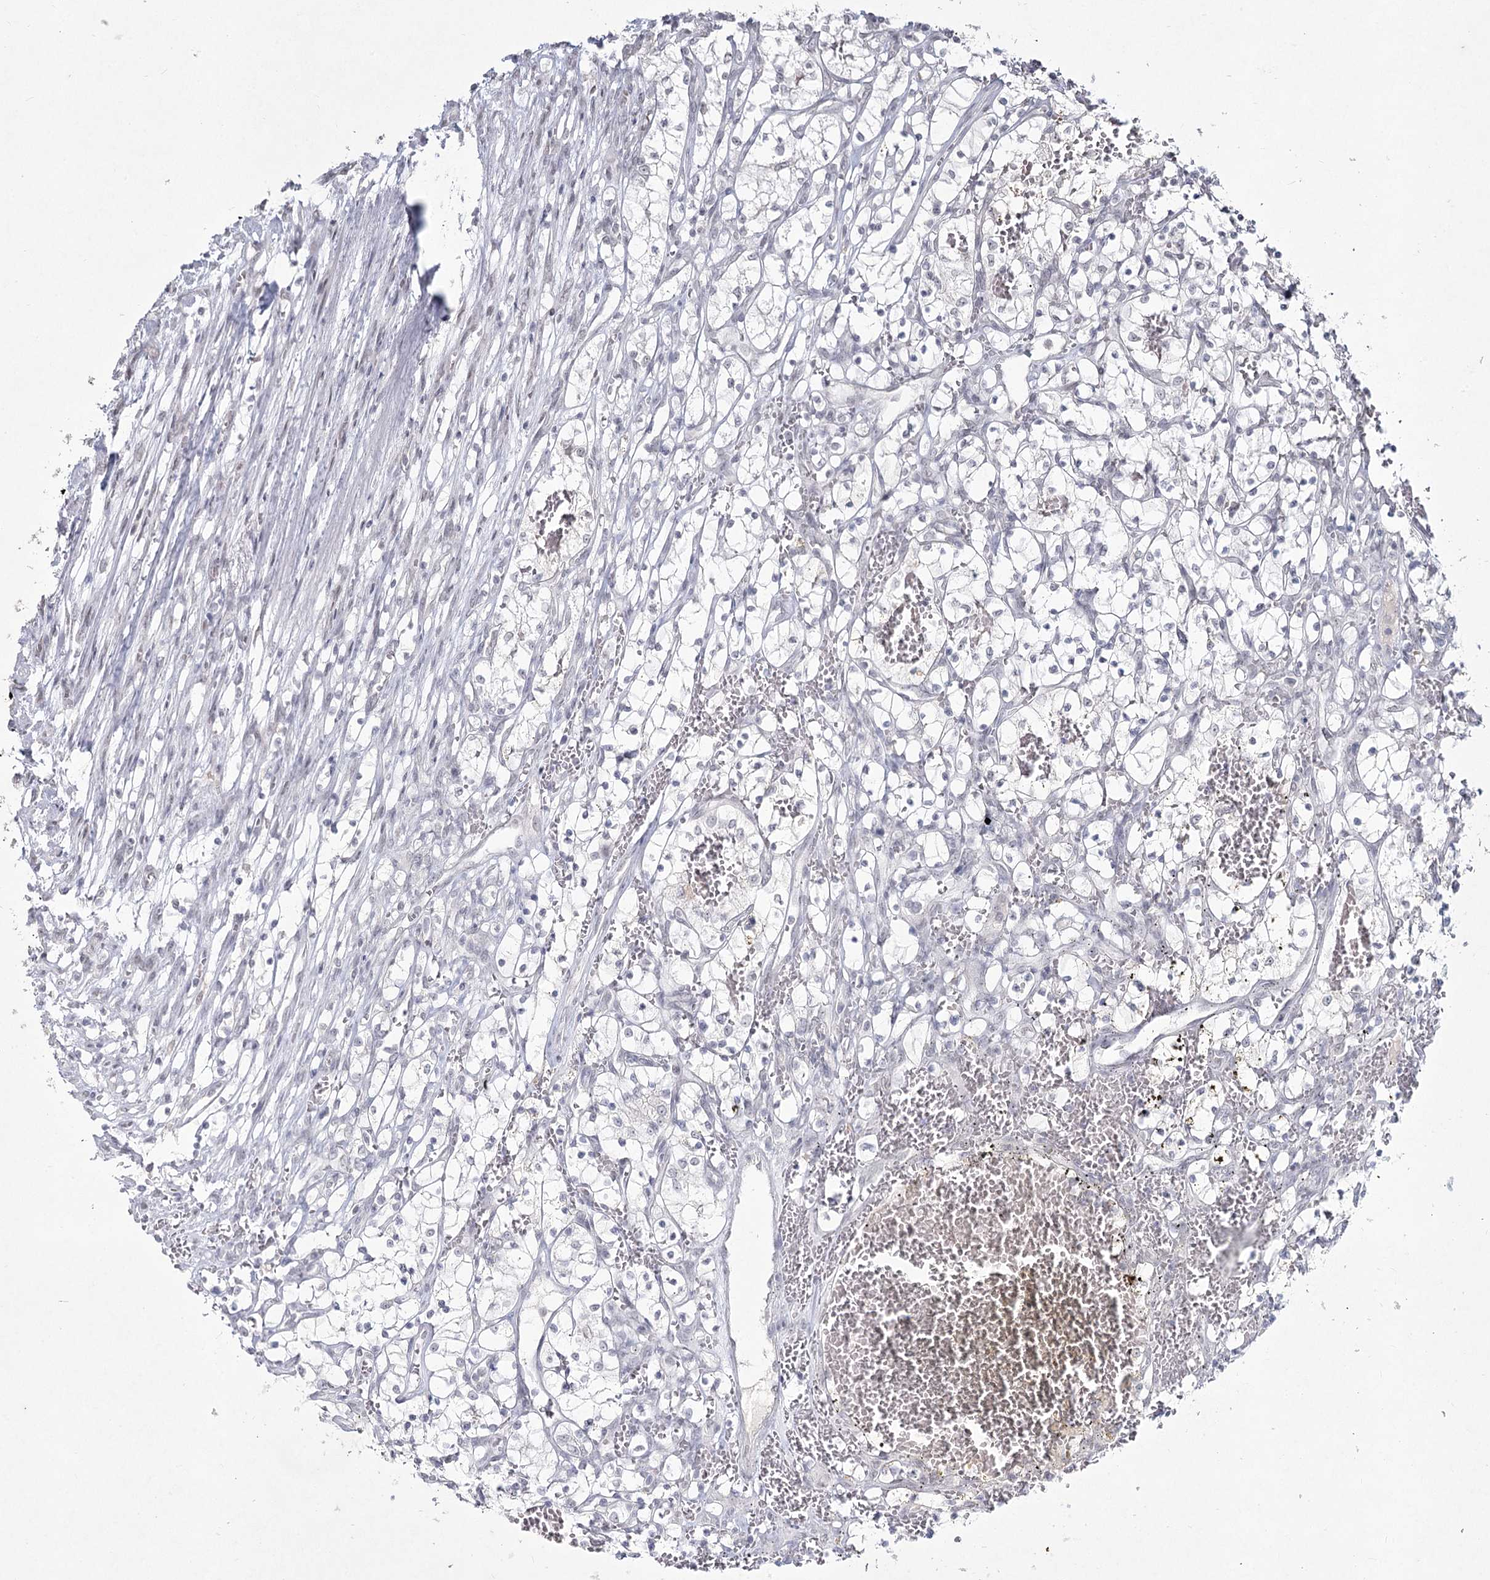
{"staining": {"intensity": "negative", "quantity": "none", "location": "none"}, "tissue": "renal cancer", "cell_type": "Tumor cells", "image_type": "cancer", "snomed": [{"axis": "morphology", "description": "Adenocarcinoma, NOS"}, {"axis": "topography", "description": "Kidney"}], "caption": "Image shows no protein expression in tumor cells of renal cancer (adenocarcinoma) tissue. Nuclei are stained in blue.", "gene": "LY6G5C", "patient": {"sex": "female", "age": 69}}